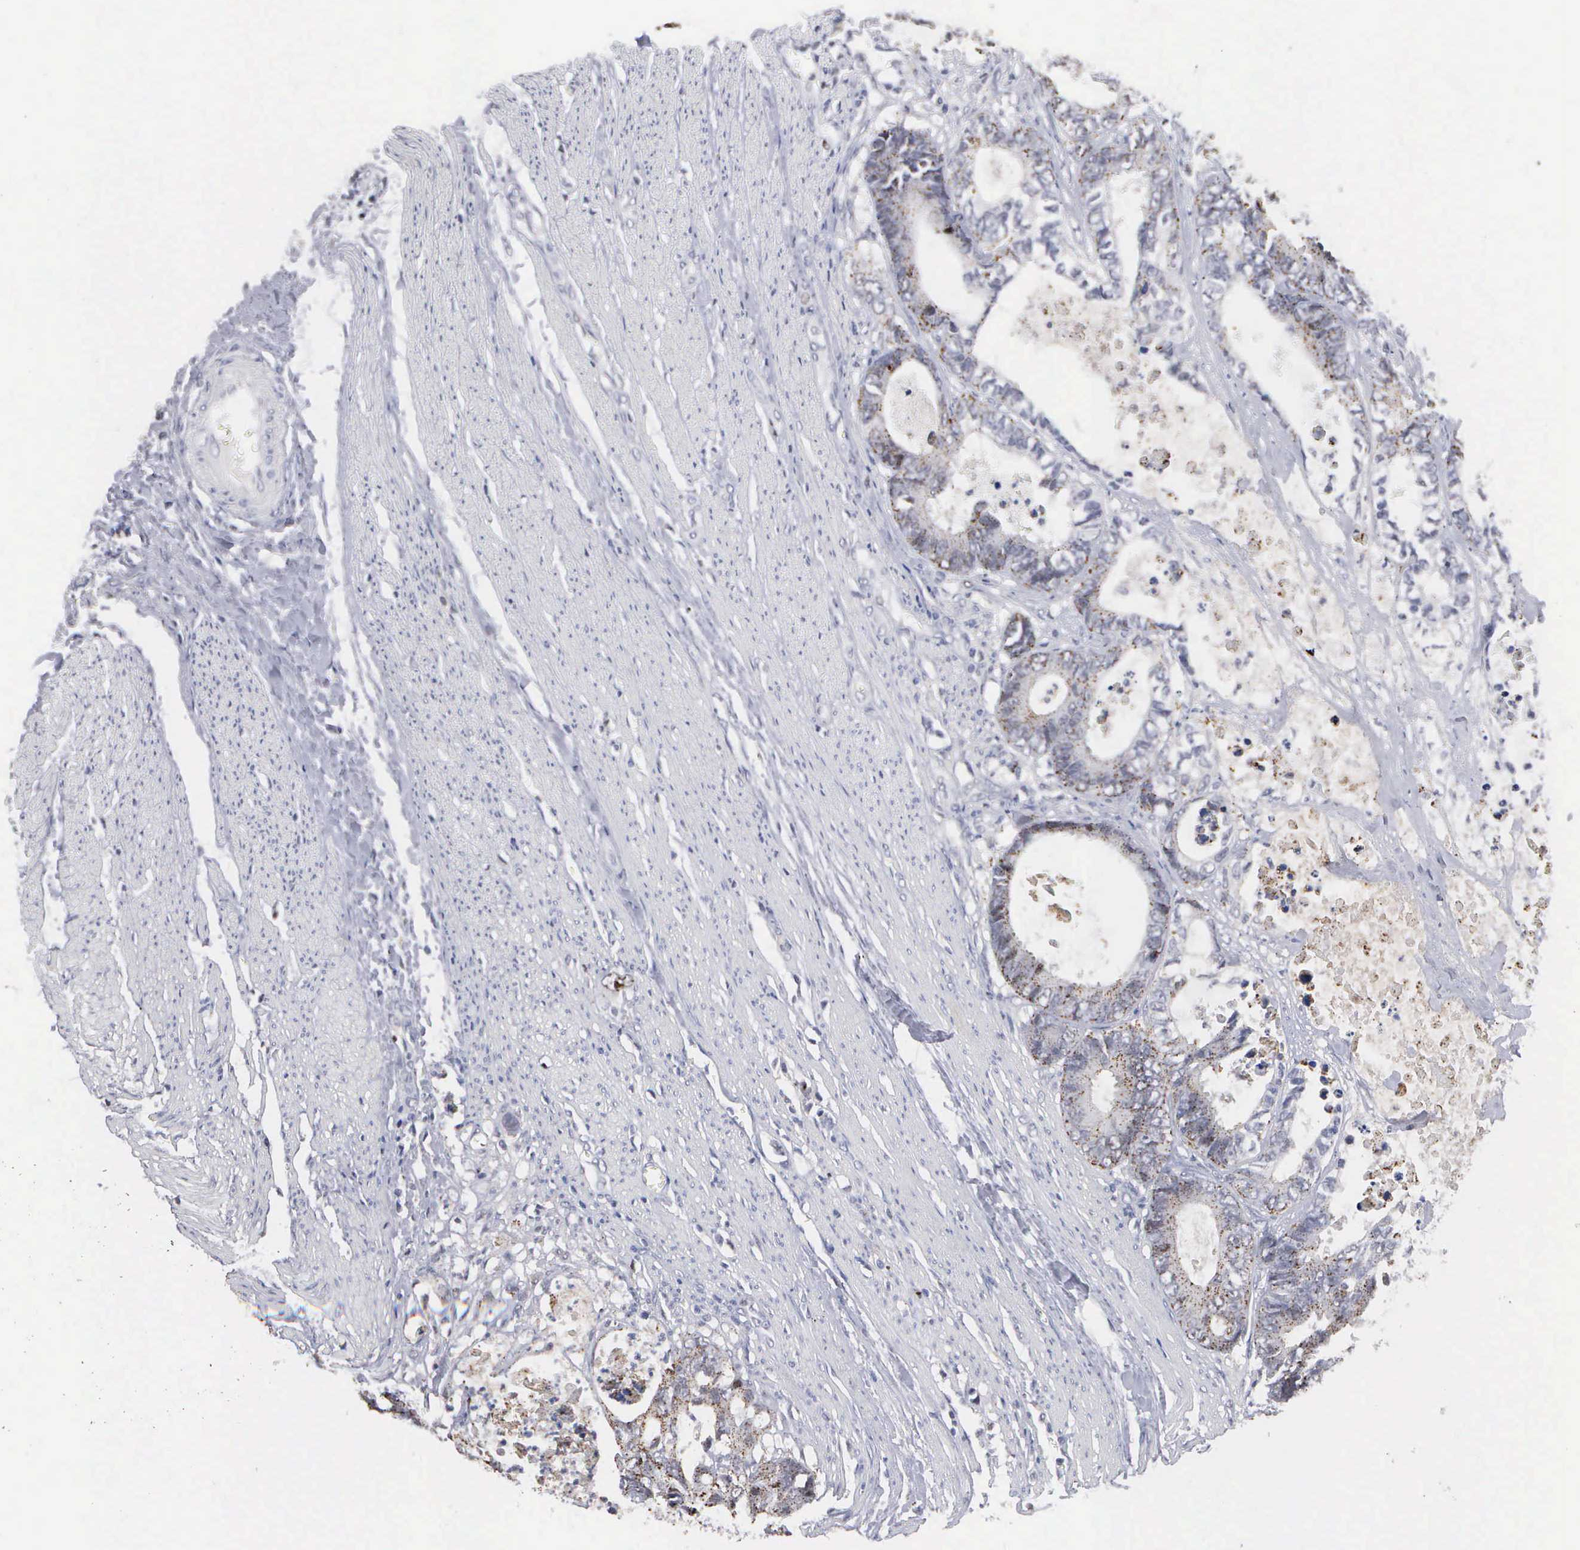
{"staining": {"intensity": "moderate", "quantity": "<25%", "location": "cytoplasmic/membranous"}, "tissue": "colorectal cancer", "cell_type": "Tumor cells", "image_type": "cancer", "snomed": [{"axis": "morphology", "description": "Adenocarcinoma, NOS"}, {"axis": "topography", "description": "Rectum"}], "caption": "An immunohistochemistry histopathology image of neoplastic tissue is shown. Protein staining in brown shows moderate cytoplasmic/membranous positivity in colorectal cancer within tumor cells. The protein of interest is stained brown, and the nuclei are stained in blue (DAB IHC with brightfield microscopy, high magnification).", "gene": "KDM6A", "patient": {"sex": "female", "age": 98}}